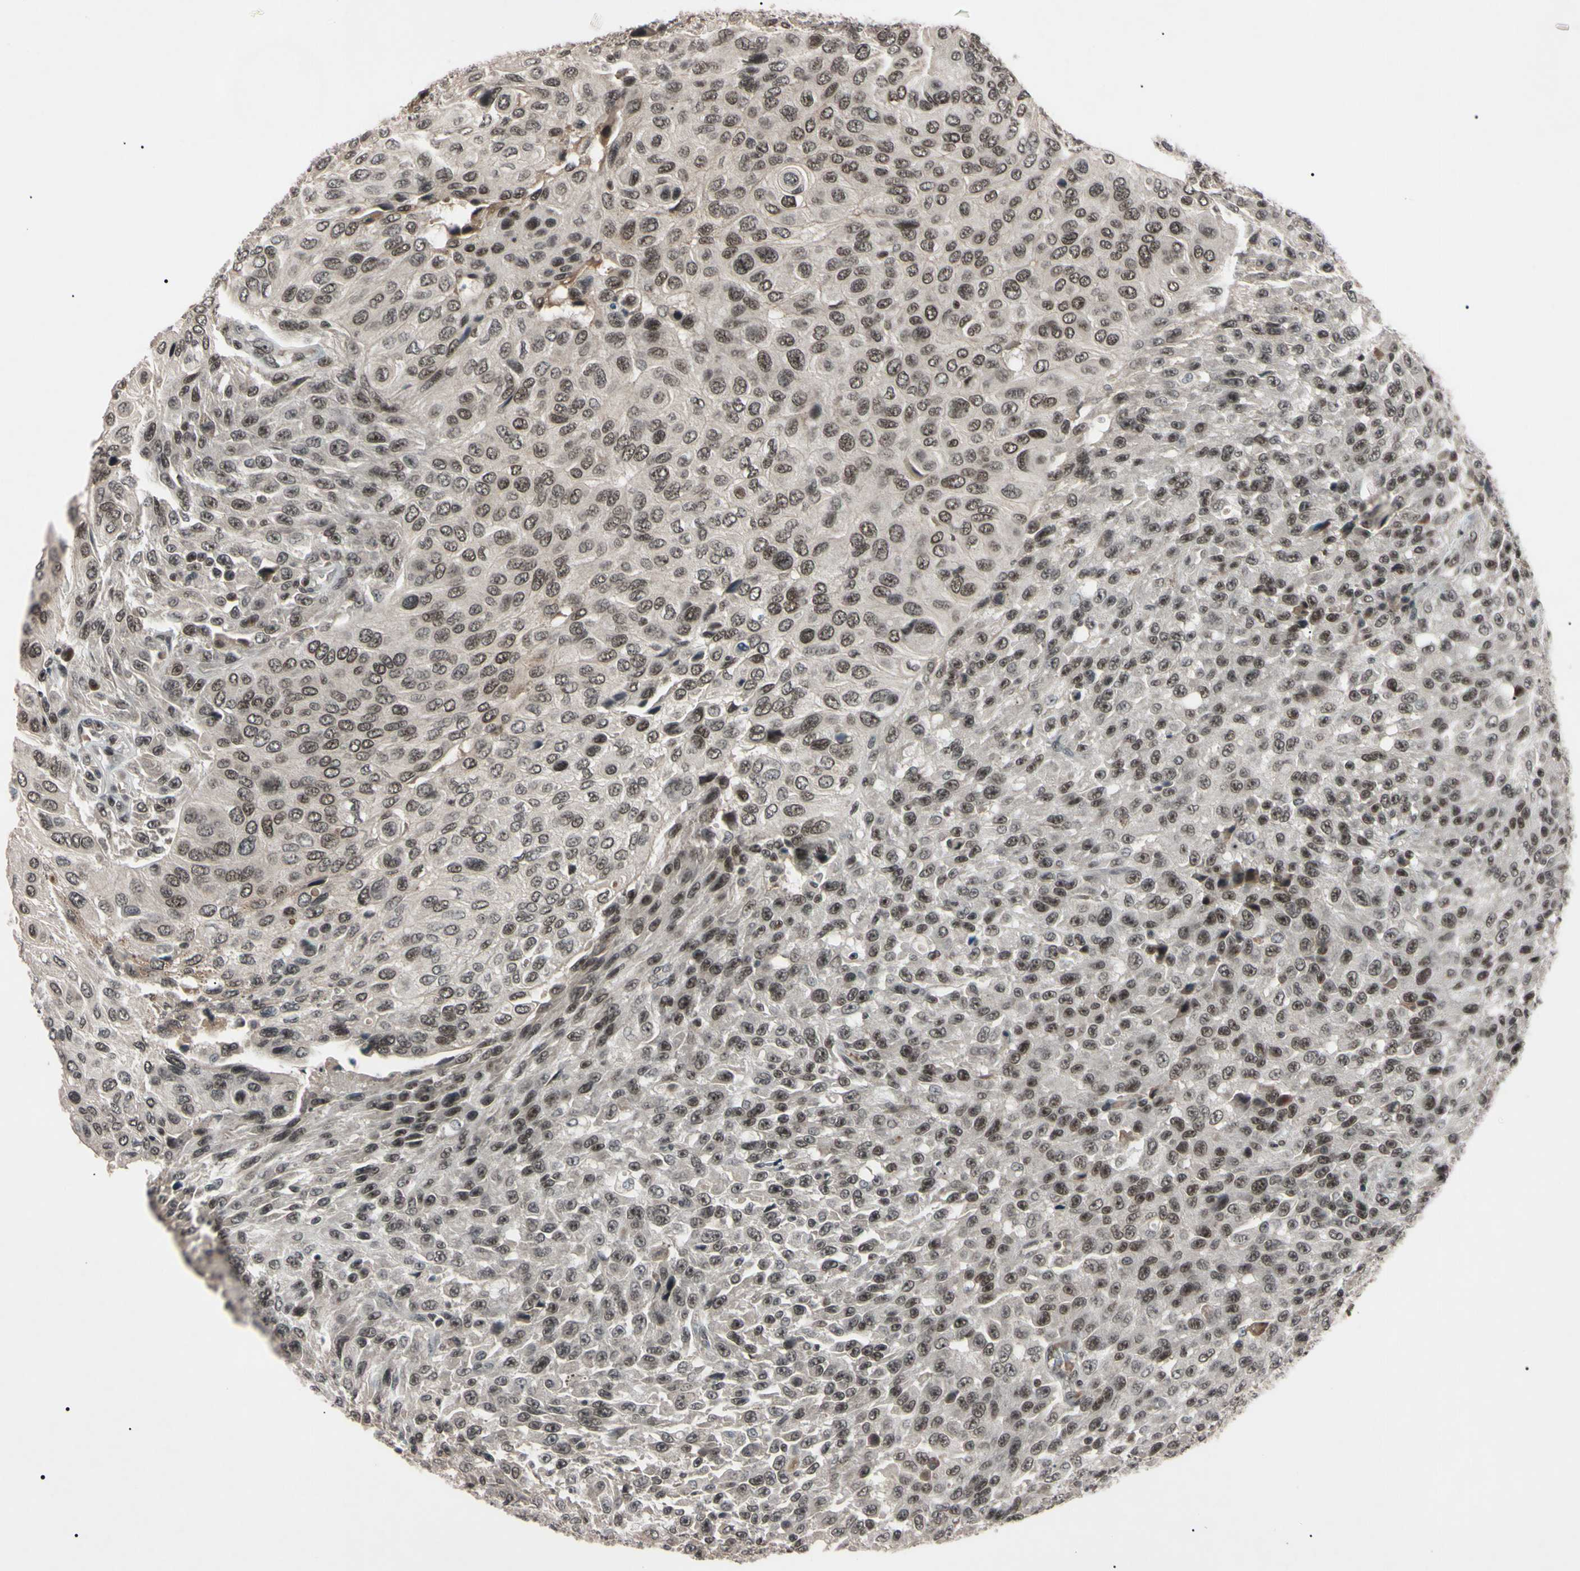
{"staining": {"intensity": "weak", "quantity": "25%-75%", "location": "cytoplasmic/membranous,nuclear"}, "tissue": "urothelial cancer", "cell_type": "Tumor cells", "image_type": "cancer", "snomed": [{"axis": "morphology", "description": "Urothelial carcinoma, High grade"}, {"axis": "topography", "description": "Urinary bladder"}], "caption": "This photomicrograph demonstrates immunohistochemistry staining of urothelial cancer, with low weak cytoplasmic/membranous and nuclear expression in approximately 25%-75% of tumor cells.", "gene": "YY1", "patient": {"sex": "male", "age": 66}}